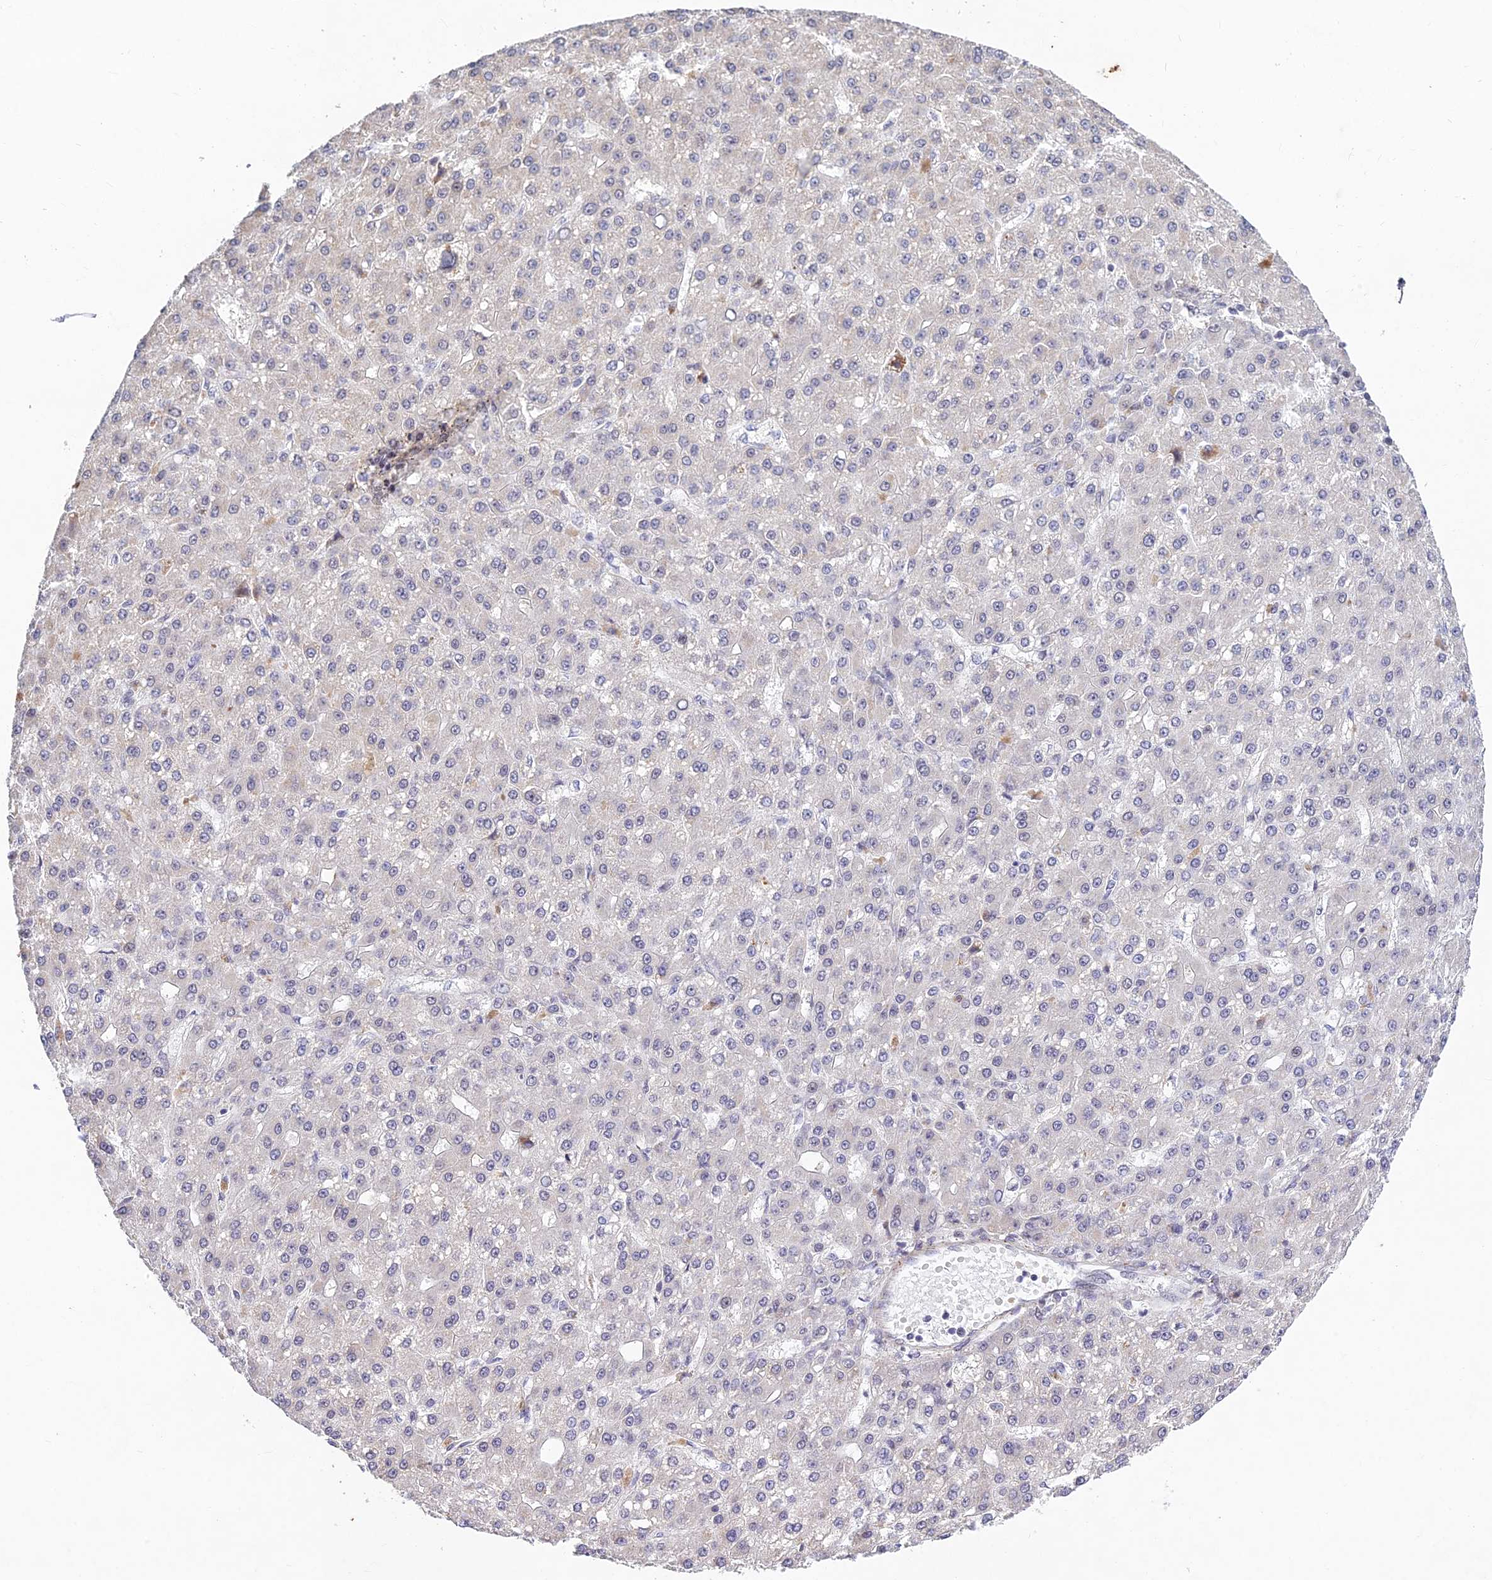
{"staining": {"intensity": "negative", "quantity": "none", "location": "none"}, "tissue": "liver cancer", "cell_type": "Tumor cells", "image_type": "cancer", "snomed": [{"axis": "morphology", "description": "Carcinoma, Hepatocellular, NOS"}, {"axis": "topography", "description": "Liver"}], "caption": "IHC histopathology image of neoplastic tissue: human liver hepatocellular carcinoma stained with DAB exhibits no significant protein expression in tumor cells.", "gene": "RAVER1", "patient": {"sex": "male", "age": 67}}